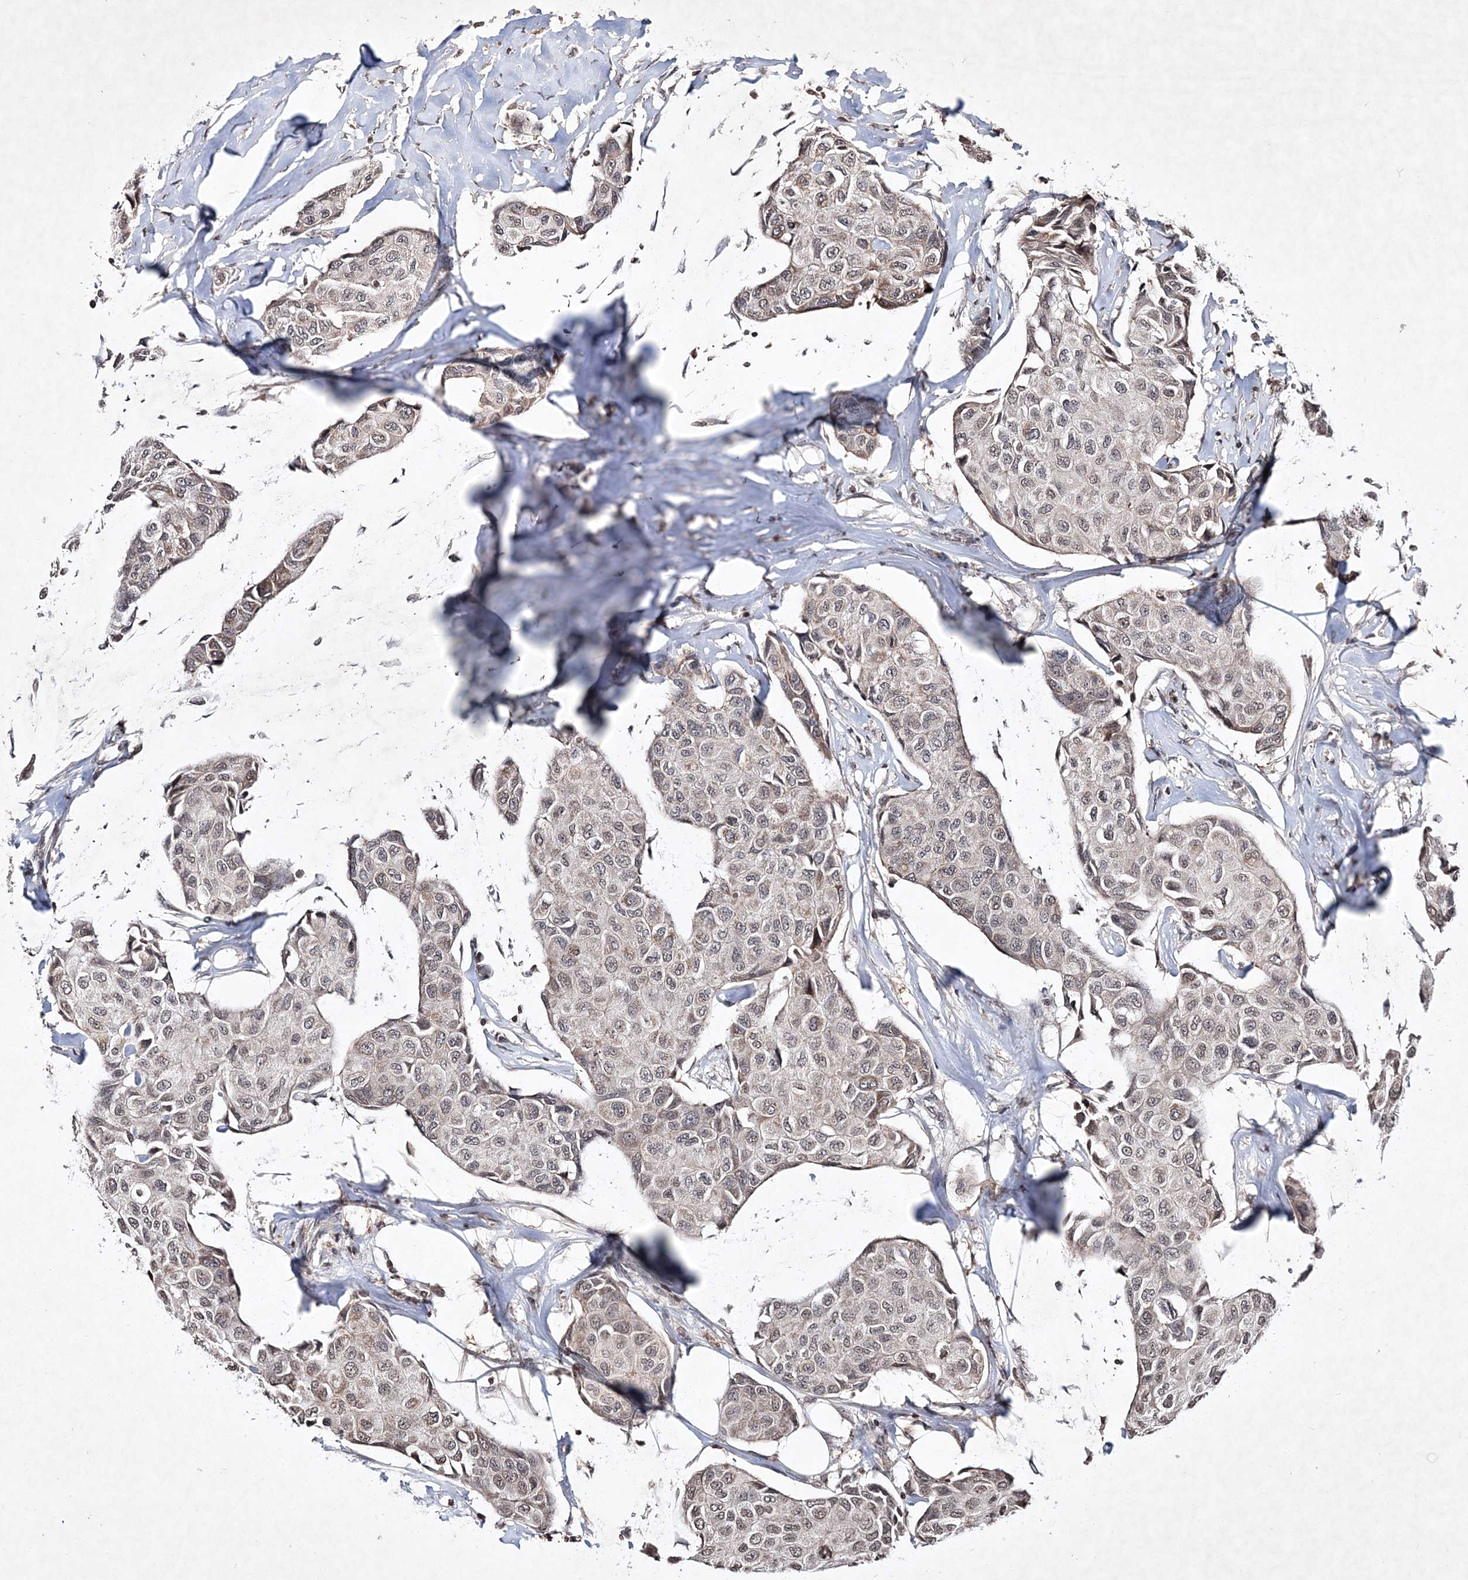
{"staining": {"intensity": "weak", "quantity": ">75%", "location": "cytoplasmic/membranous,nuclear"}, "tissue": "breast cancer", "cell_type": "Tumor cells", "image_type": "cancer", "snomed": [{"axis": "morphology", "description": "Duct carcinoma"}, {"axis": "topography", "description": "Breast"}], "caption": "Human breast intraductal carcinoma stained for a protein (brown) displays weak cytoplasmic/membranous and nuclear positive positivity in approximately >75% of tumor cells.", "gene": "SOWAHB", "patient": {"sex": "female", "age": 80}}